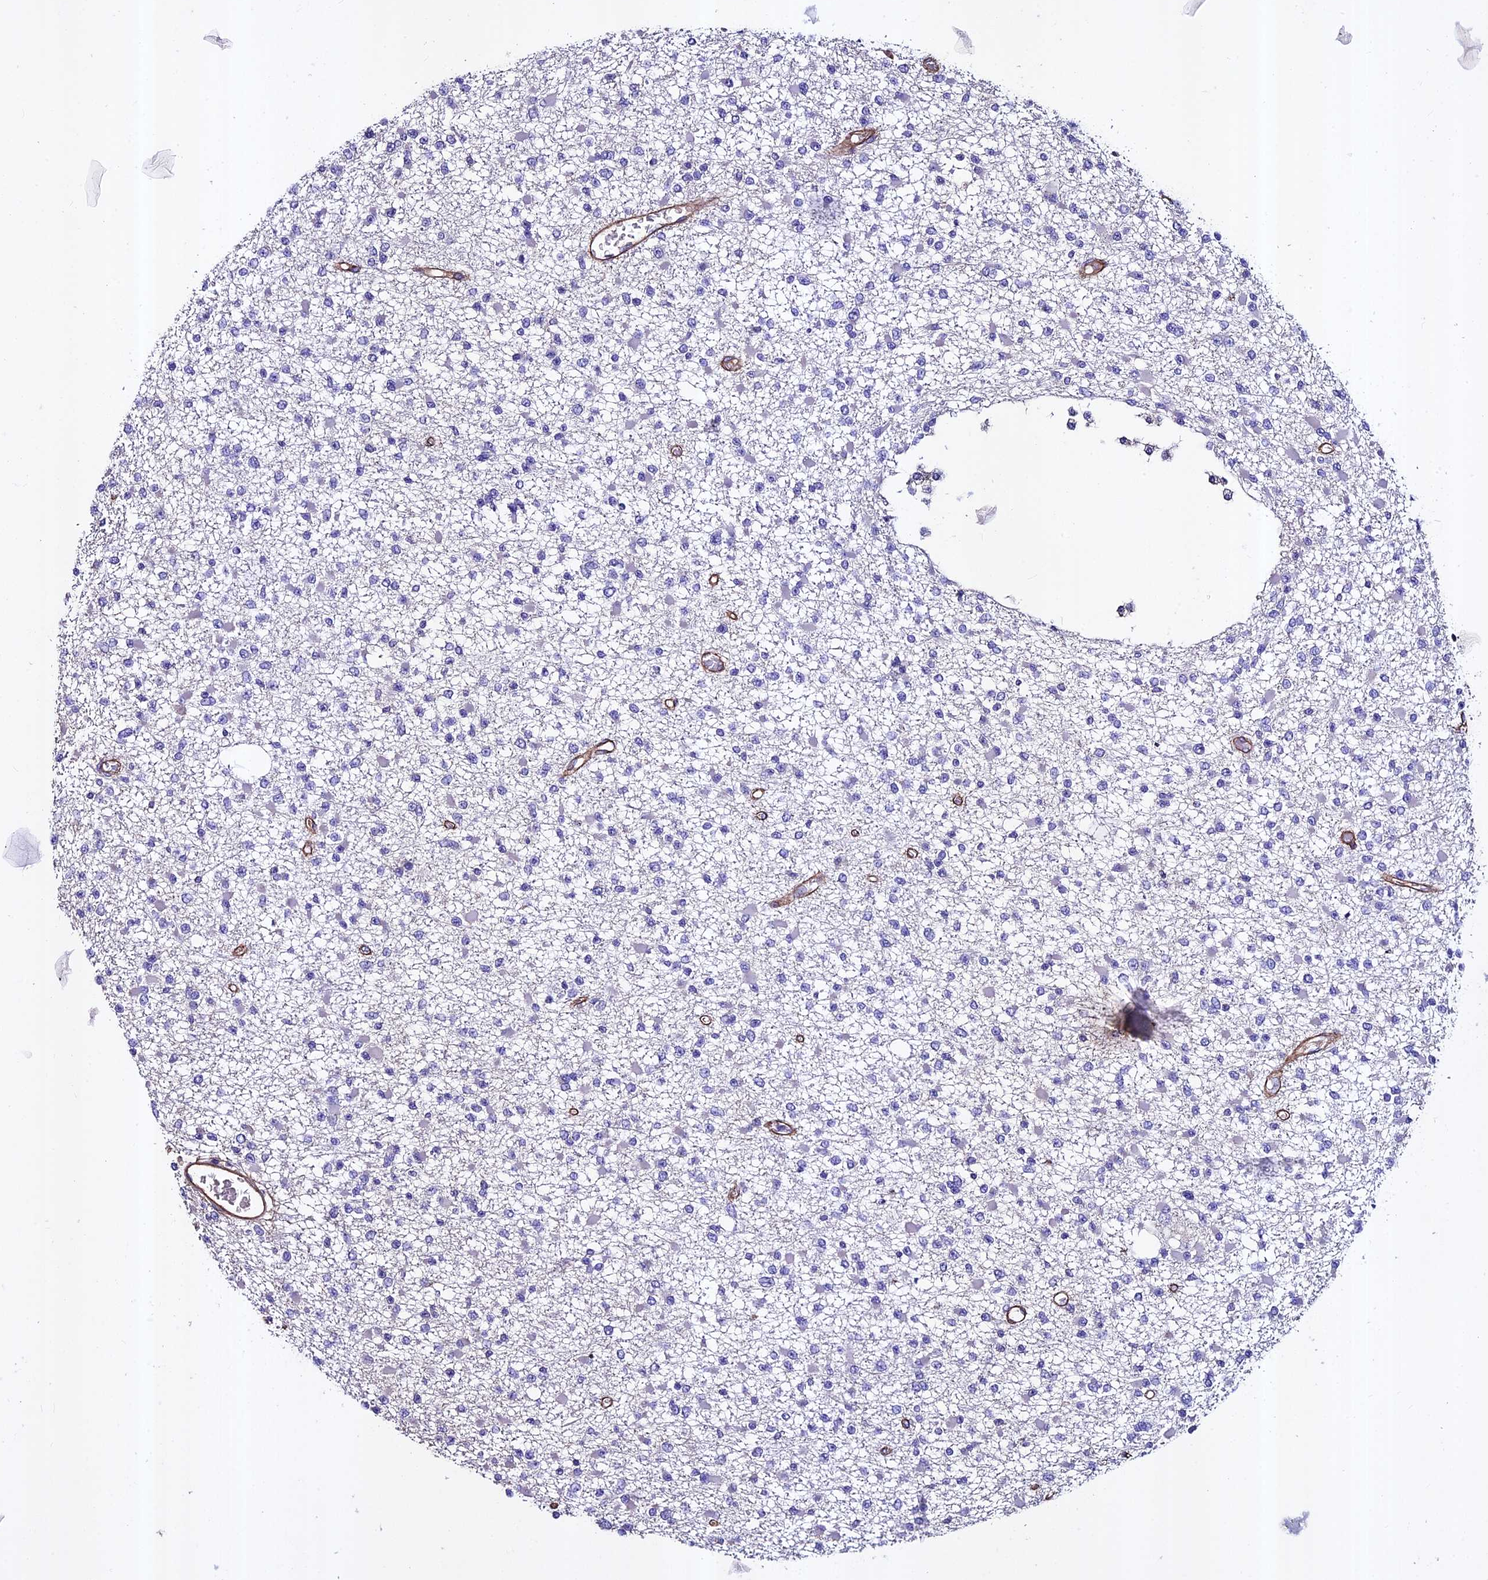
{"staining": {"intensity": "negative", "quantity": "none", "location": "none"}, "tissue": "glioma", "cell_type": "Tumor cells", "image_type": "cancer", "snomed": [{"axis": "morphology", "description": "Glioma, malignant, Low grade"}, {"axis": "topography", "description": "Brain"}], "caption": "Malignant glioma (low-grade) was stained to show a protein in brown. There is no significant positivity in tumor cells.", "gene": "EVA1B", "patient": {"sex": "female", "age": 22}}